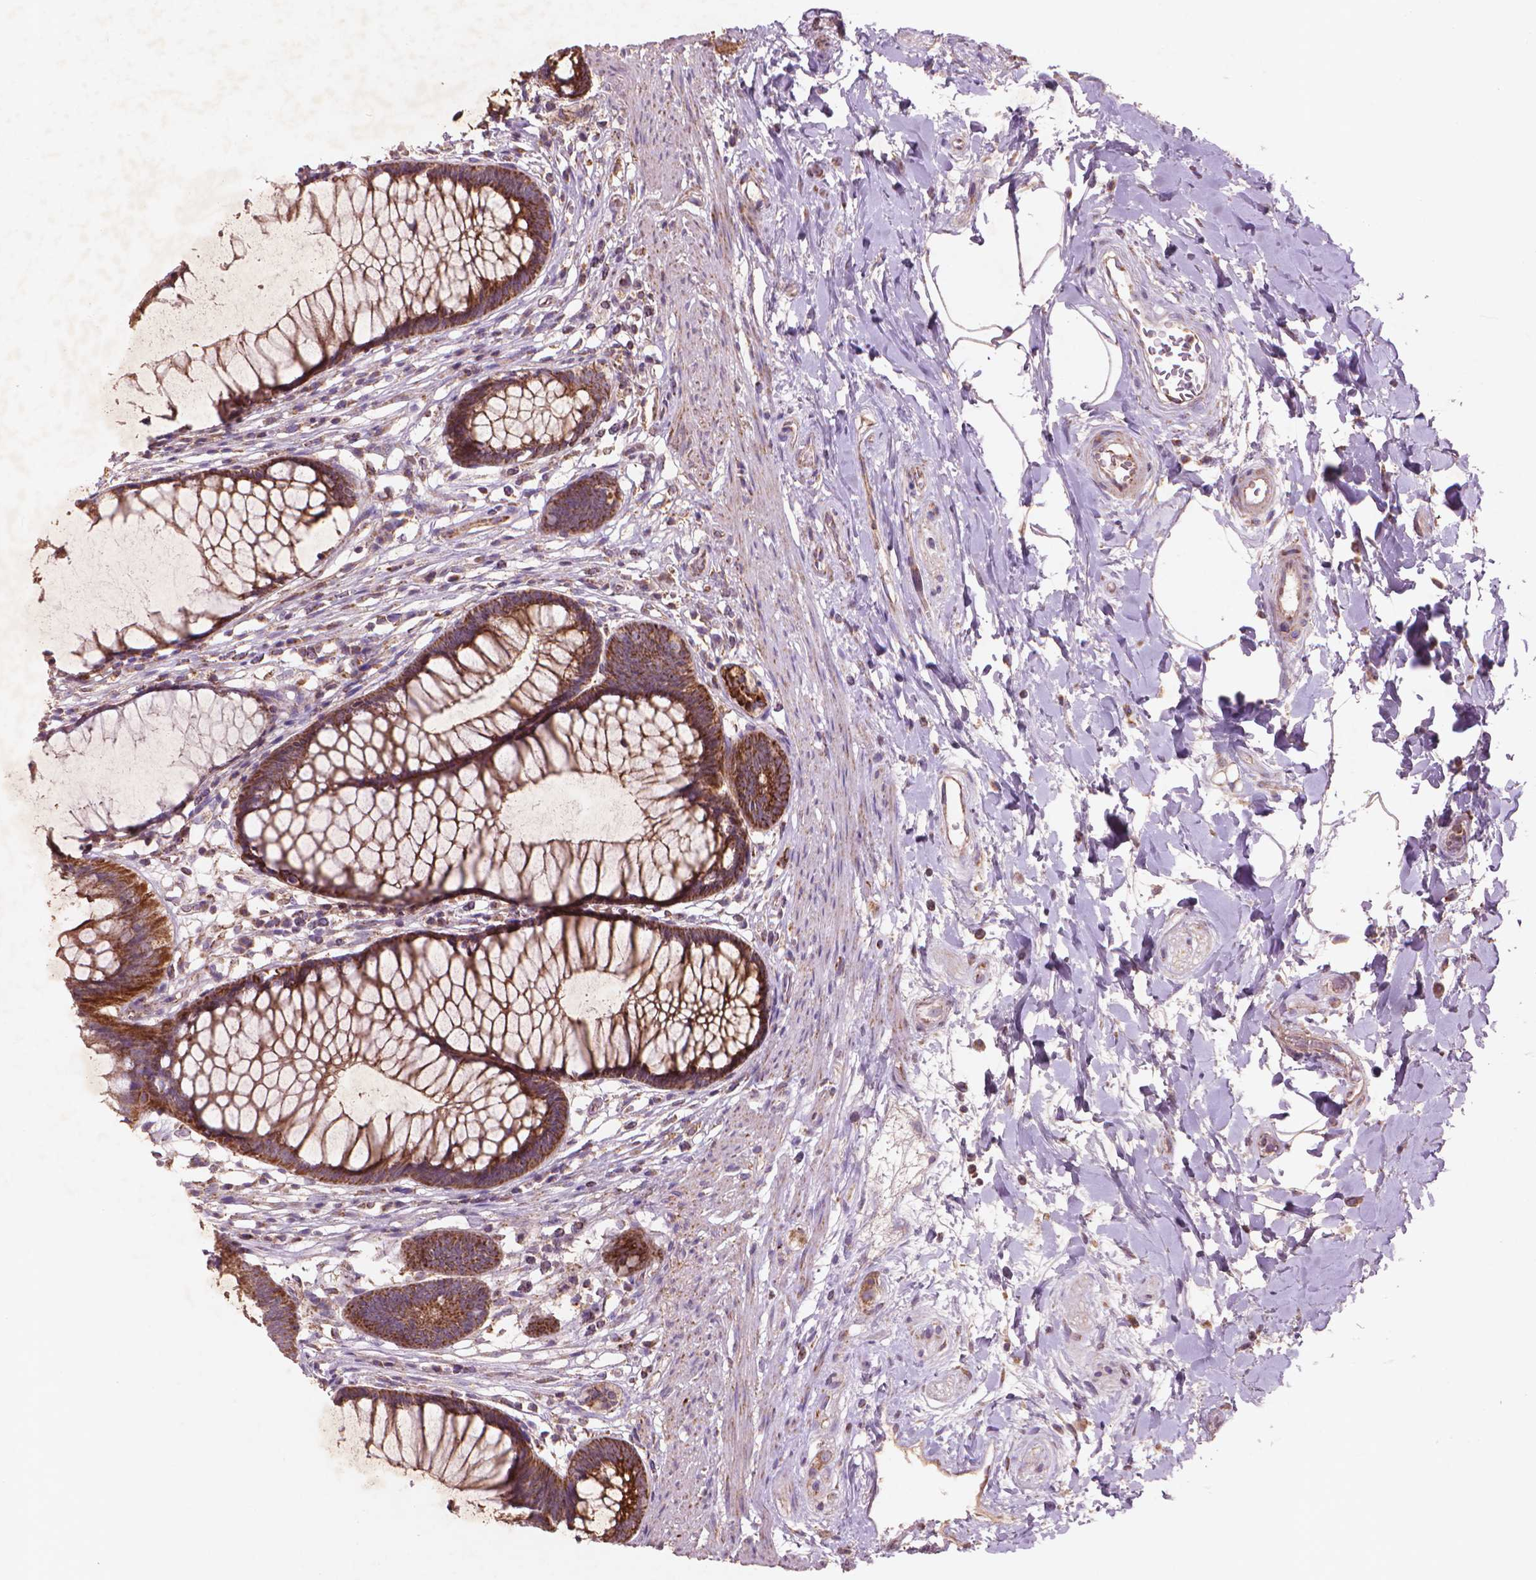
{"staining": {"intensity": "strong", "quantity": ">75%", "location": "cytoplasmic/membranous"}, "tissue": "rectum", "cell_type": "Glandular cells", "image_type": "normal", "snomed": [{"axis": "morphology", "description": "Normal tissue, NOS"}, {"axis": "topography", "description": "Smooth muscle"}, {"axis": "topography", "description": "Rectum"}], "caption": "Protein expression analysis of unremarkable rectum shows strong cytoplasmic/membranous staining in about >75% of glandular cells. Nuclei are stained in blue.", "gene": "NLRX1", "patient": {"sex": "male", "age": 53}}